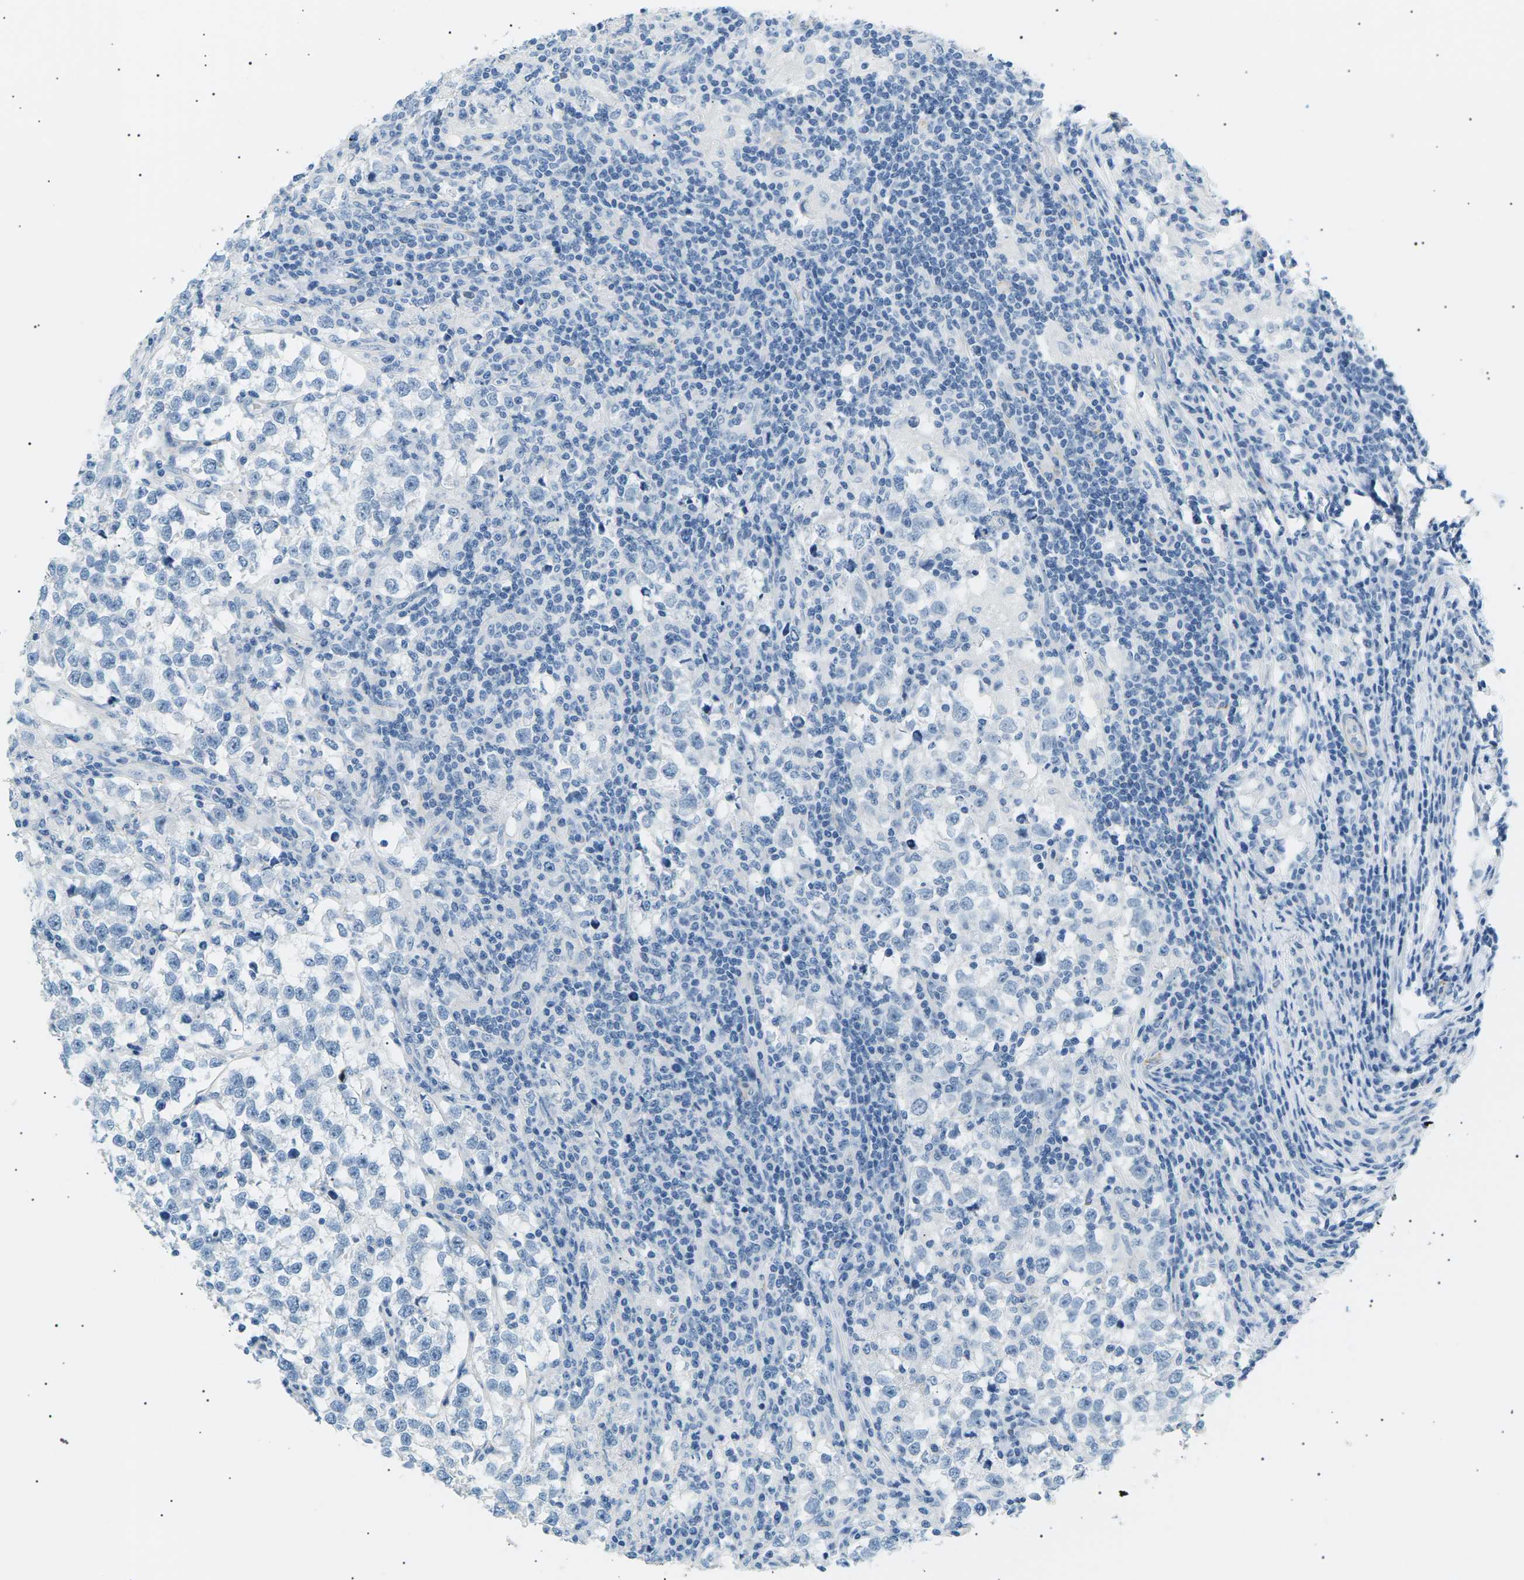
{"staining": {"intensity": "negative", "quantity": "none", "location": "none"}, "tissue": "testis cancer", "cell_type": "Tumor cells", "image_type": "cancer", "snomed": [{"axis": "morphology", "description": "Normal tissue, NOS"}, {"axis": "morphology", "description": "Seminoma, NOS"}, {"axis": "topography", "description": "Testis"}], "caption": "There is no significant staining in tumor cells of testis cancer.", "gene": "SEPTIN5", "patient": {"sex": "male", "age": 43}}